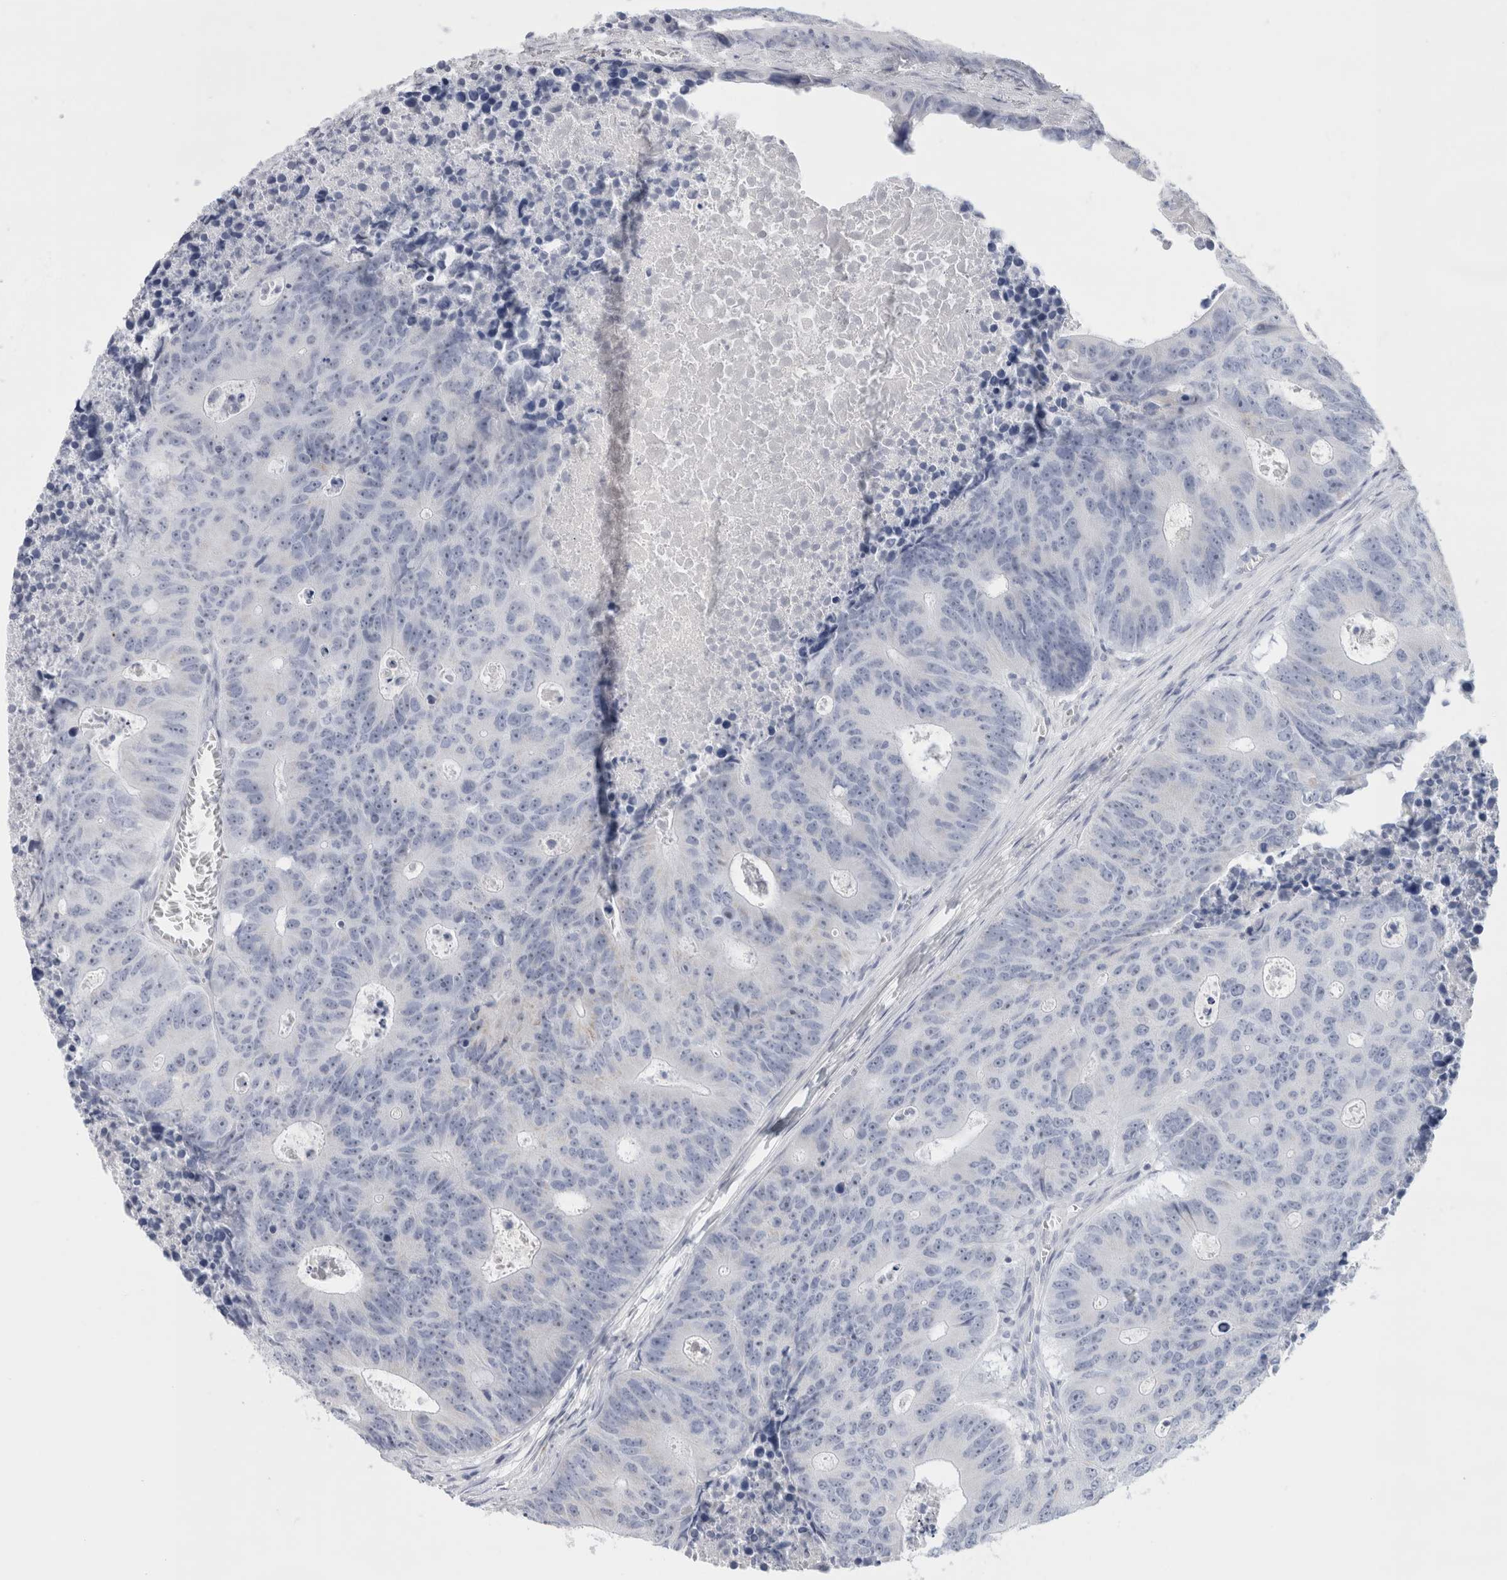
{"staining": {"intensity": "negative", "quantity": "none", "location": "none"}, "tissue": "colorectal cancer", "cell_type": "Tumor cells", "image_type": "cancer", "snomed": [{"axis": "morphology", "description": "Adenocarcinoma, NOS"}, {"axis": "topography", "description": "Colon"}], "caption": "Colorectal cancer stained for a protein using immunohistochemistry (IHC) demonstrates no expression tumor cells.", "gene": "MUC15", "patient": {"sex": "male", "age": 87}}